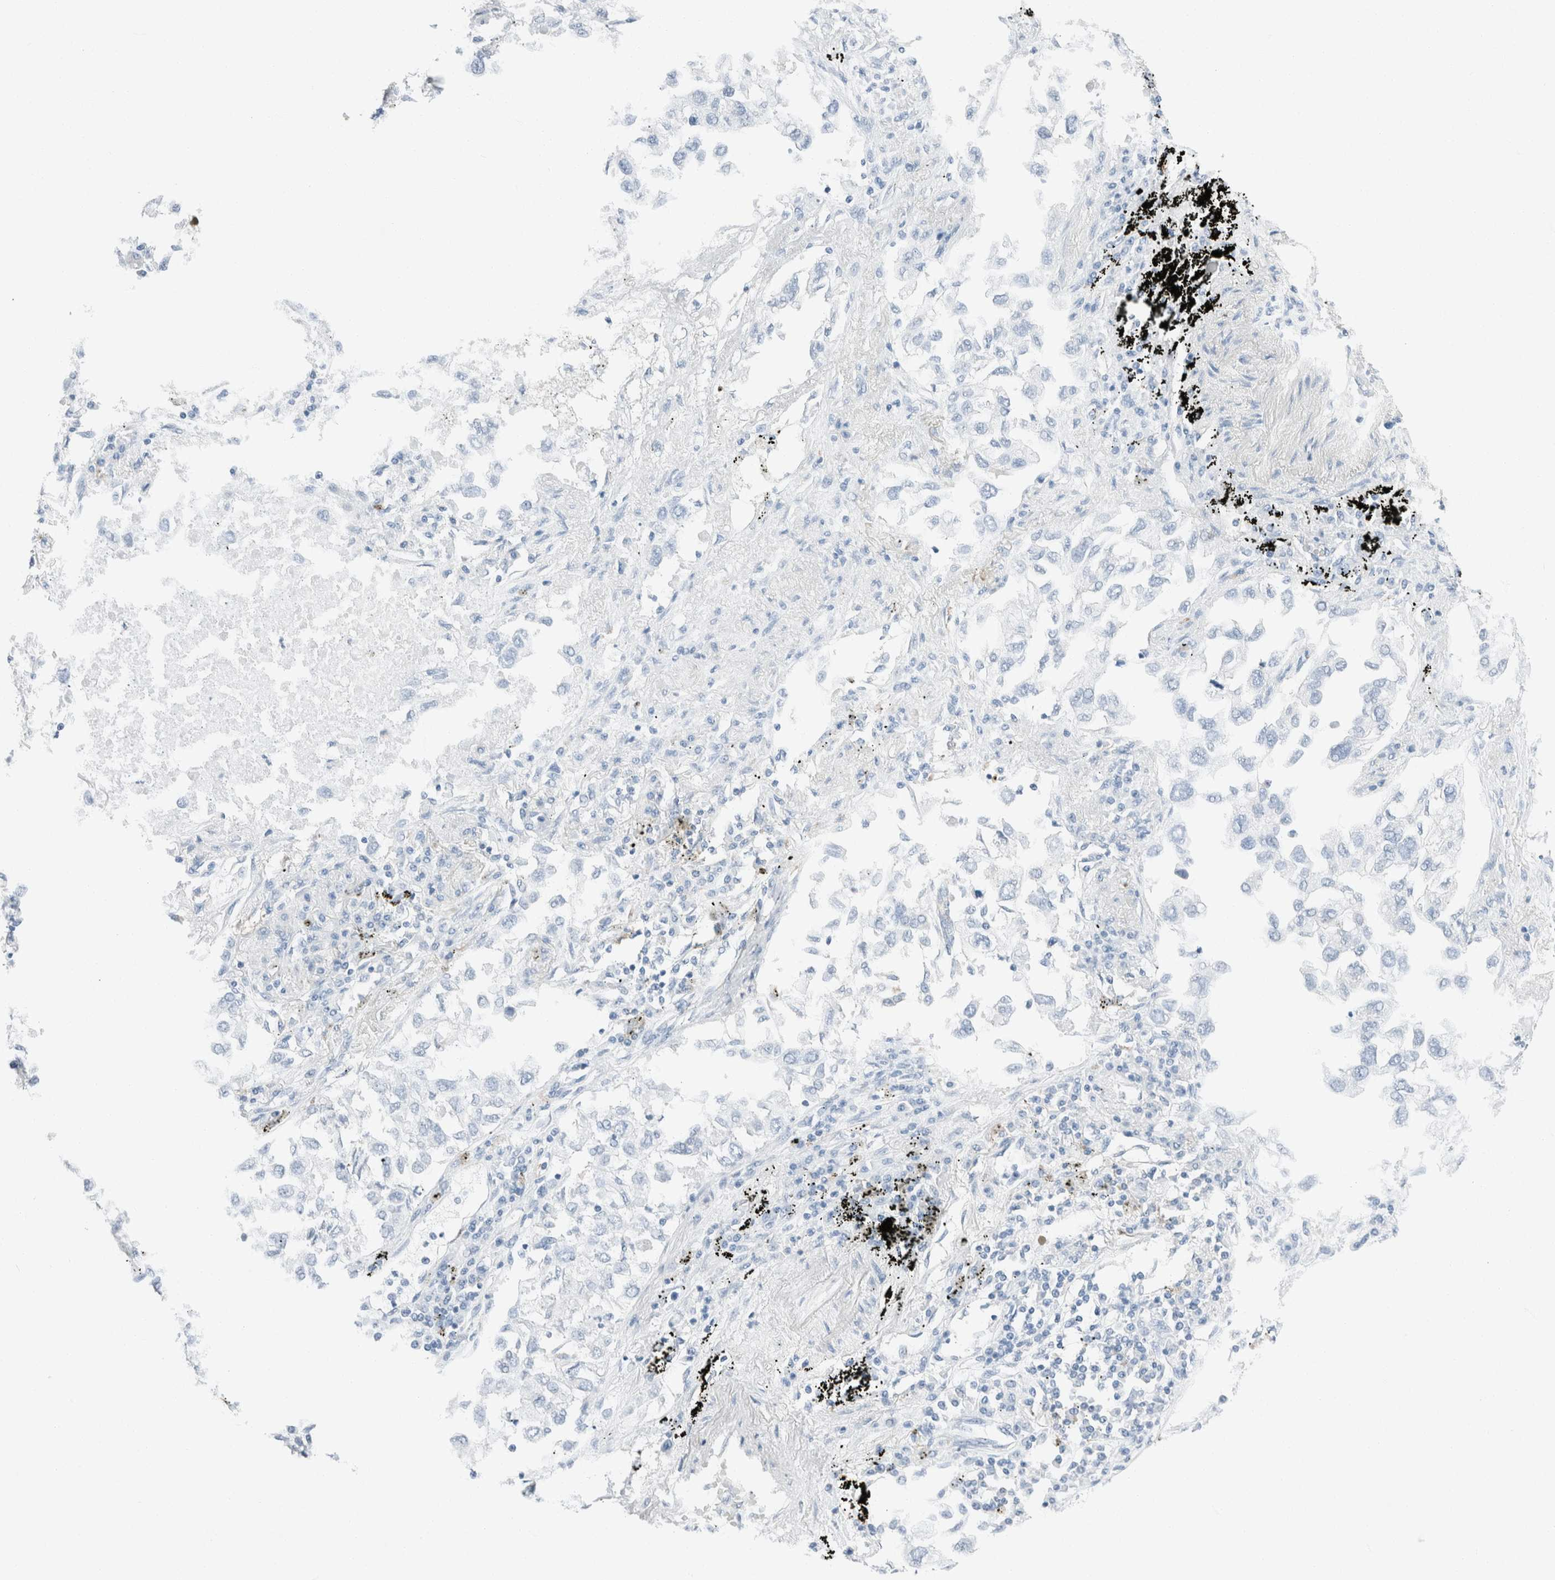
{"staining": {"intensity": "negative", "quantity": "none", "location": "none"}, "tissue": "lung cancer", "cell_type": "Tumor cells", "image_type": "cancer", "snomed": [{"axis": "morphology", "description": "Inflammation, NOS"}, {"axis": "morphology", "description": "Adenocarcinoma, NOS"}, {"axis": "topography", "description": "Lung"}], "caption": "There is no significant staining in tumor cells of lung cancer. The staining is performed using DAB brown chromogen with nuclei counter-stained in using hematoxylin.", "gene": "CASC3", "patient": {"sex": "male", "age": 63}}